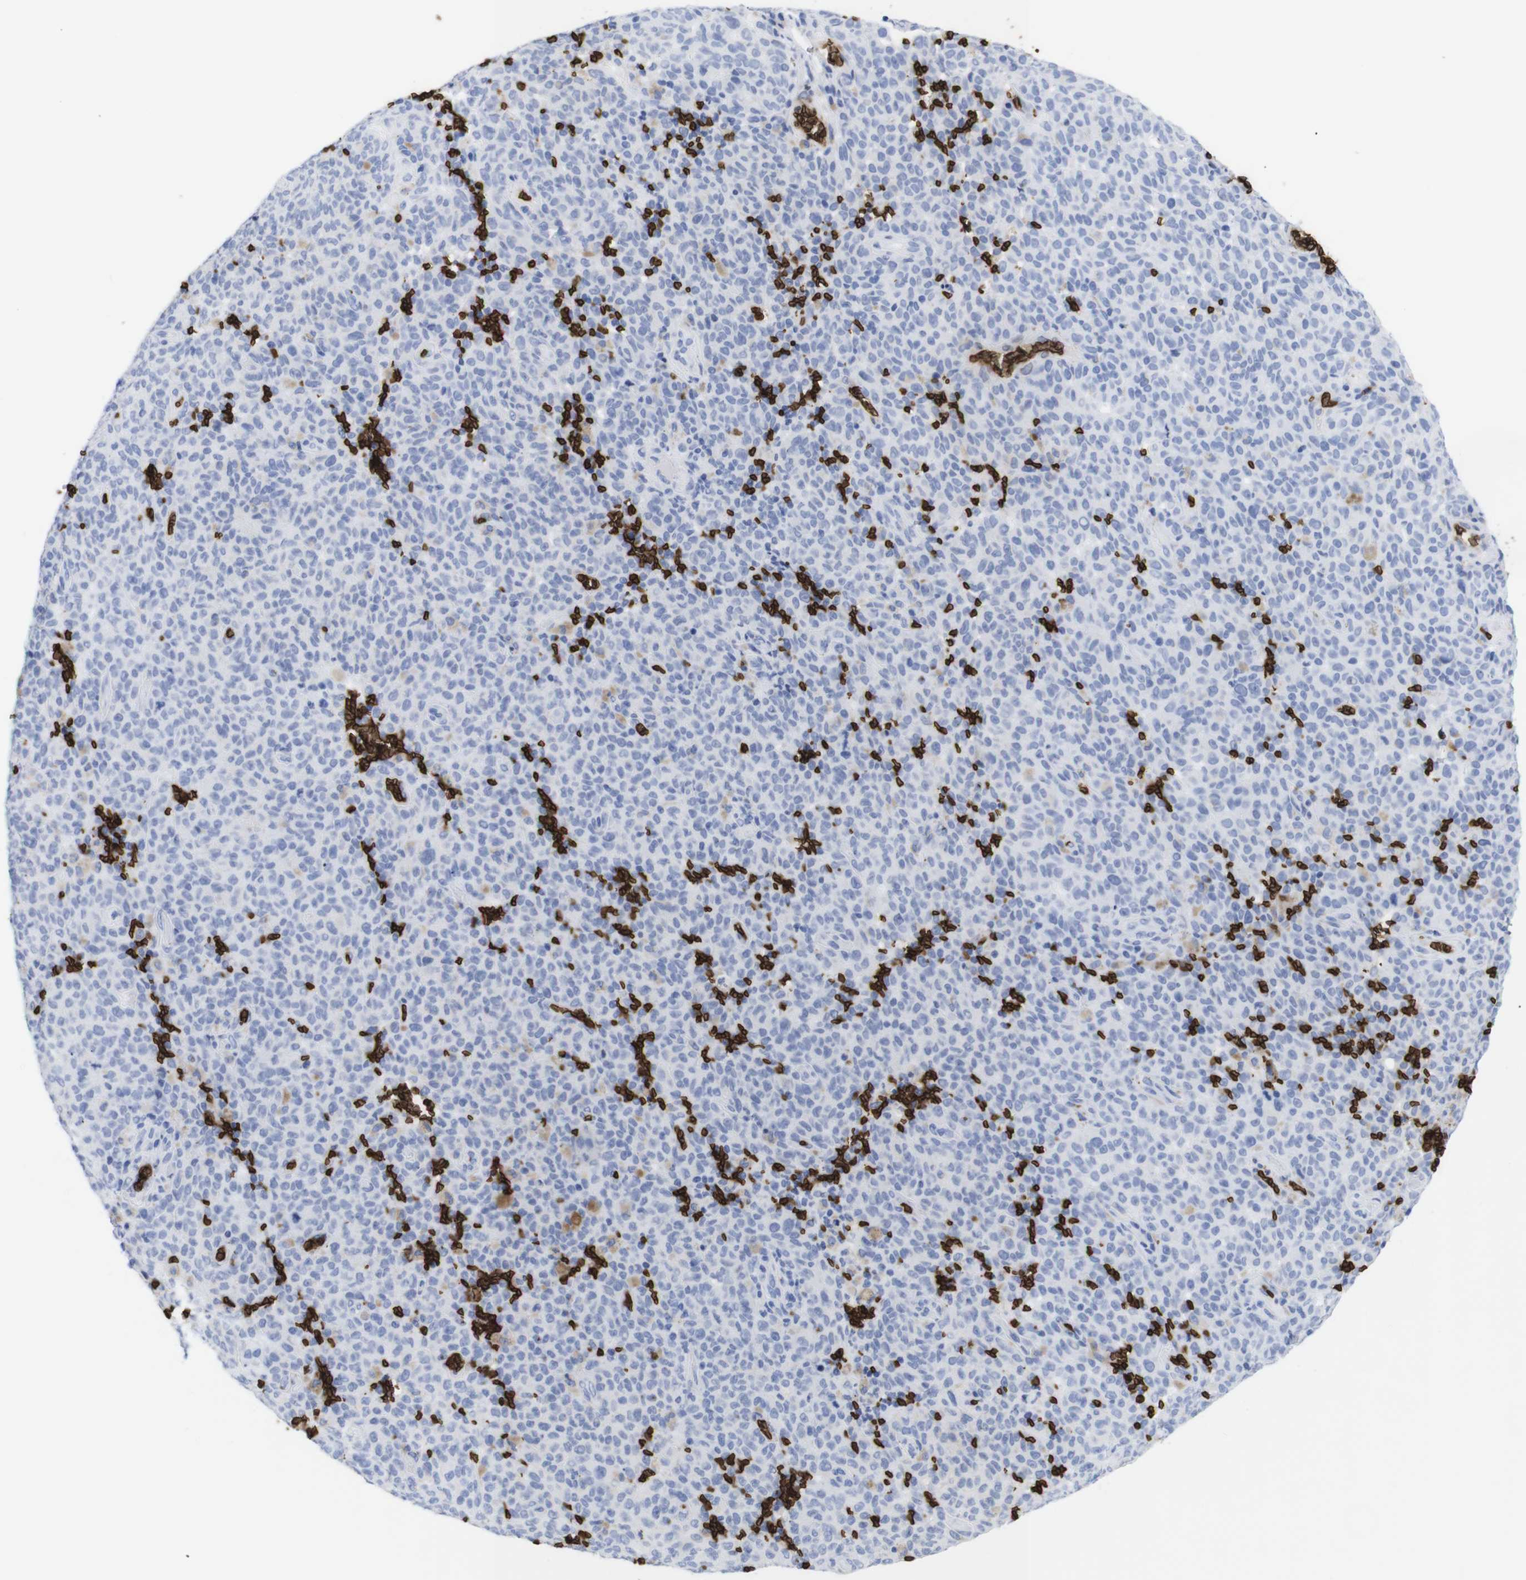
{"staining": {"intensity": "negative", "quantity": "none", "location": "none"}, "tissue": "melanoma", "cell_type": "Tumor cells", "image_type": "cancer", "snomed": [{"axis": "morphology", "description": "Malignant melanoma, NOS"}, {"axis": "topography", "description": "Skin"}], "caption": "Tumor cells are negative for protein expression in human malignant melanoma.", "gene": "S1PR2", "patient": {"sex": "female", "age": 82}}